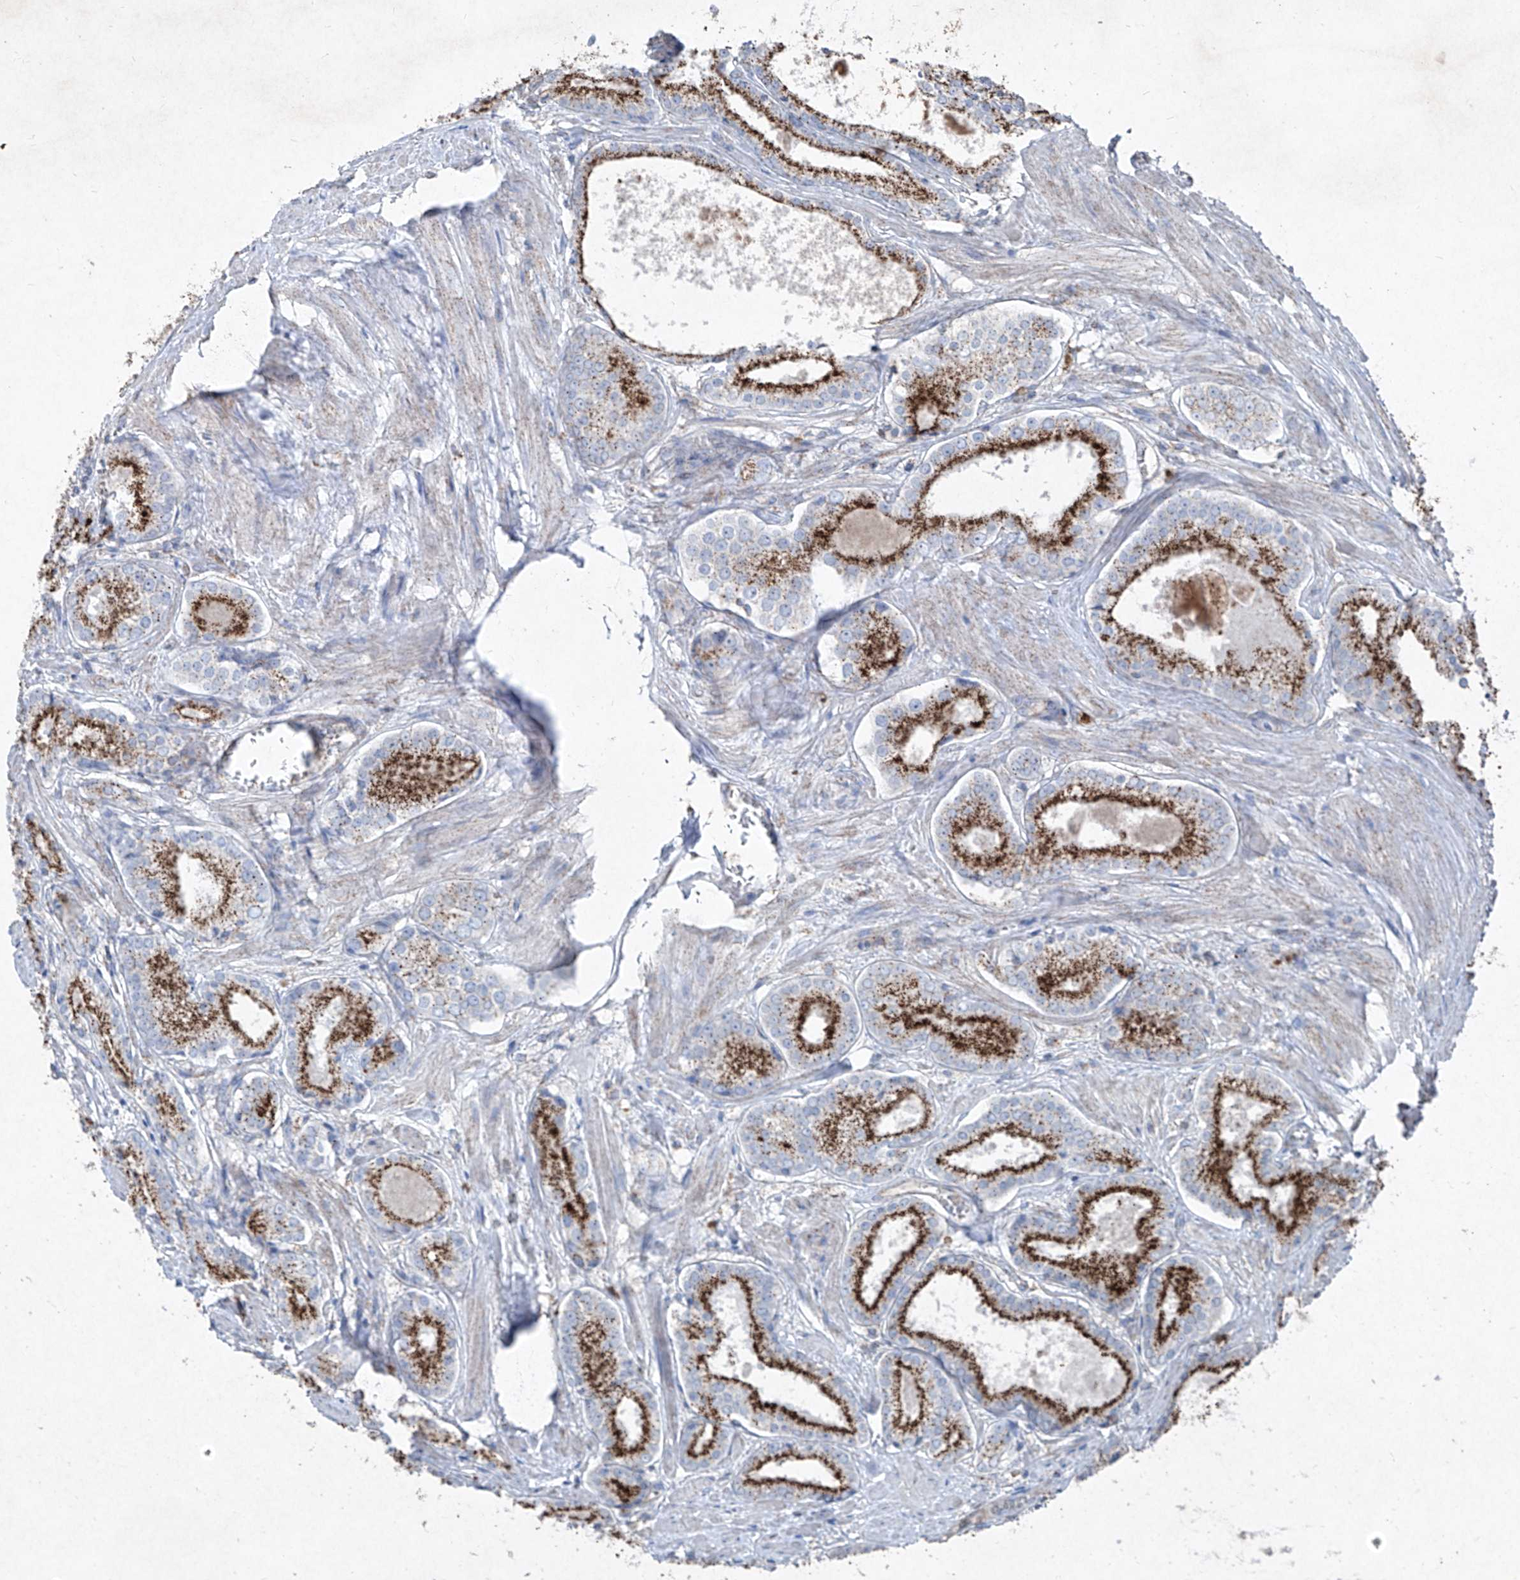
{"staining": {"intensity": "strong", "quantity": ">75%", "location": "cytoplasmic/membranous"}, "tissue": "prostate cancer", "cell_type": "Tumor cells", "image_type": "cancer", "snomed": [{"axis": "morphology", "description": "Adenocarcinoma, Low grade"}, {"axis": "topography", "description": "Prostate"}], "caption": "DAB immunohistochemical staining of low-grade adenocarcinoma (prostate) shows strong cytoplasmic/membranous protein expression in approximately >75% of tumor cells. (DAB IHC, brown staining for protein, blue staining for nuclei).", "gene": "ABCD3", "patient": {"sex": "male", "age": 54}}